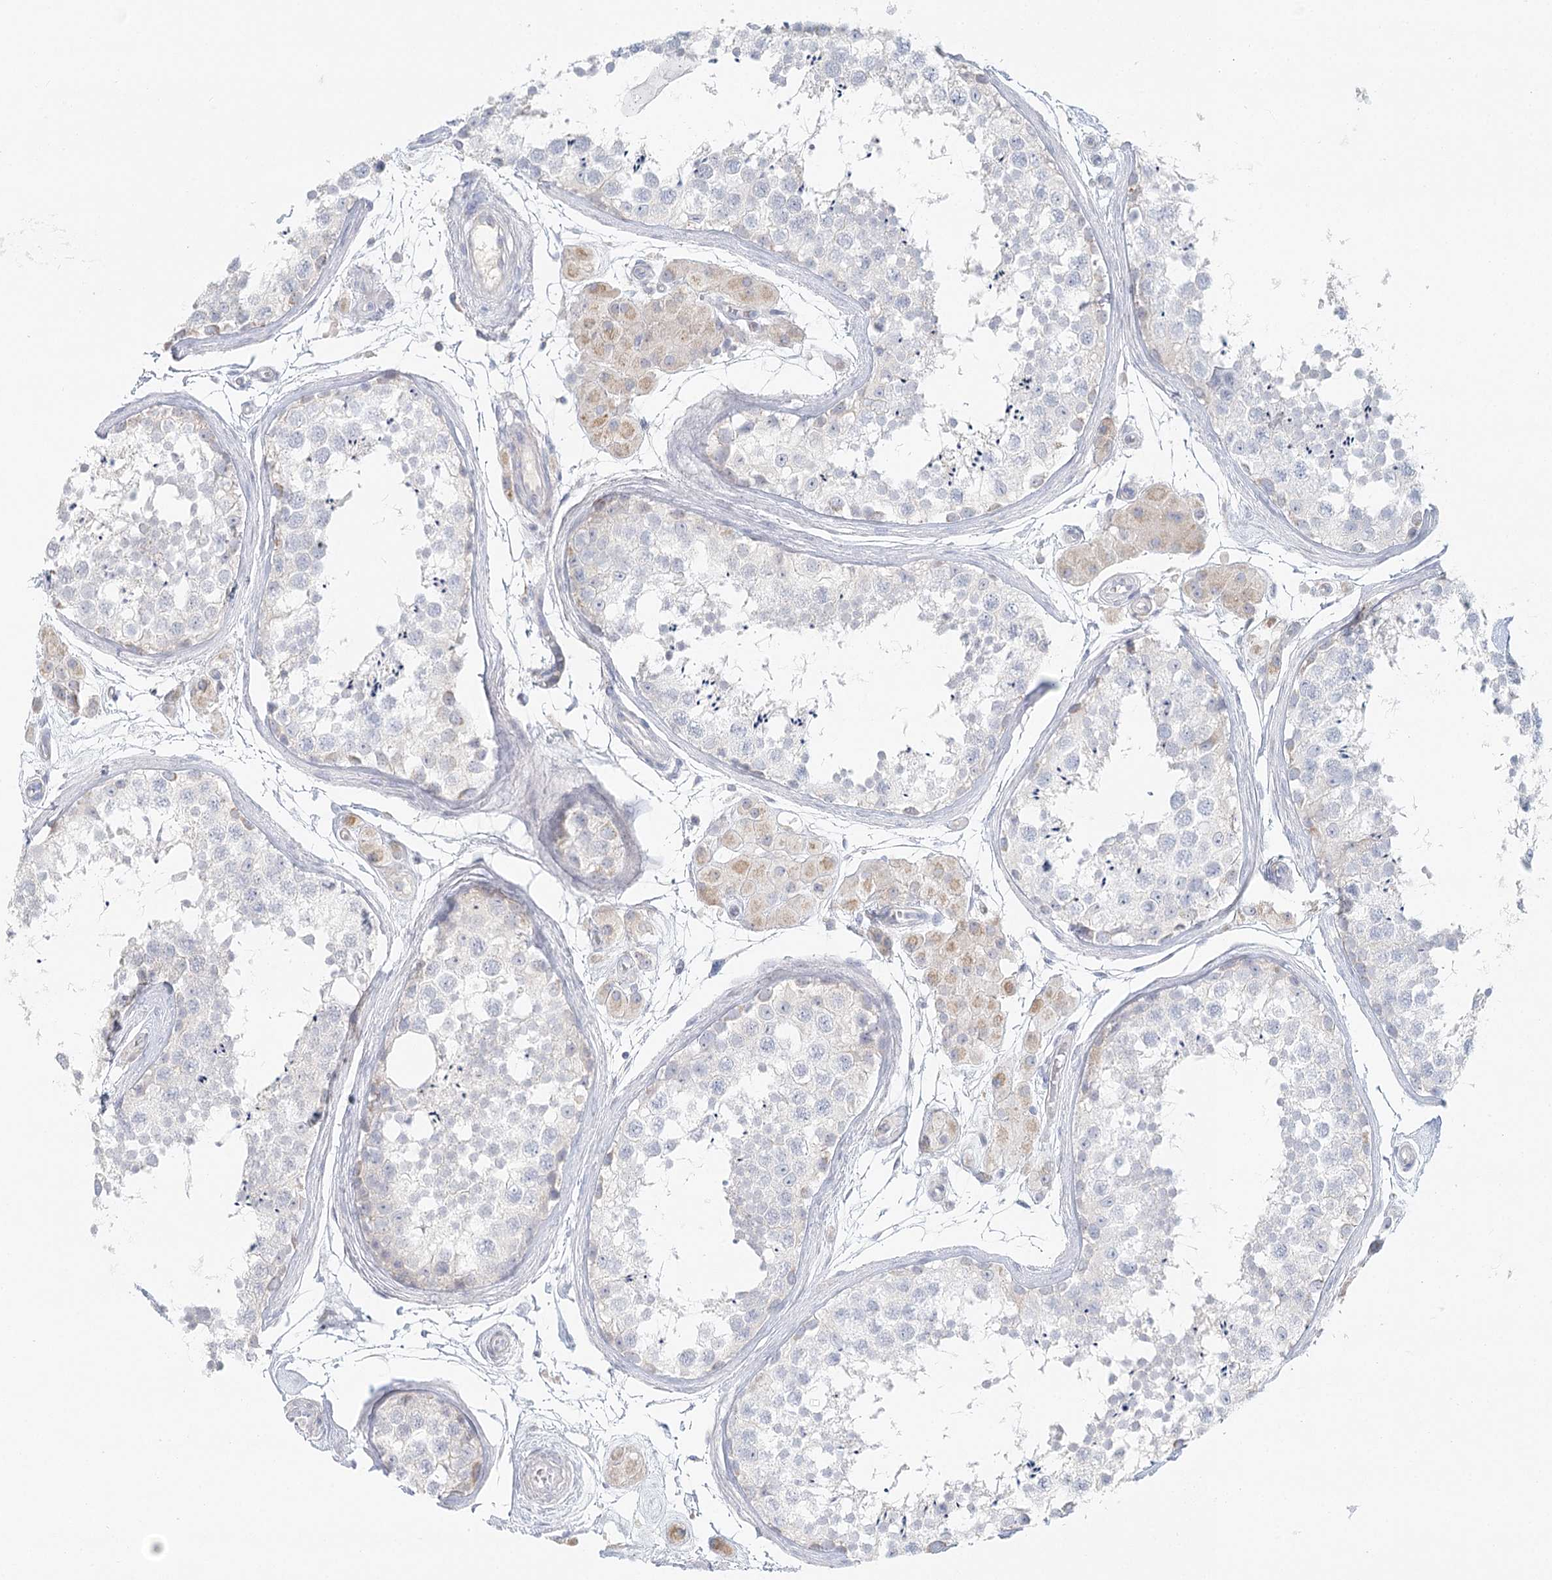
{"staining": {"intensity": "negative", "quantity": "none", "location": "none"}, "tissue": "testis", "cell_type": "Cells in seminiferous ducts", "image_type": "normal", "snomed": [{"axis": "morphology", "description": "Normal tissue, NOS"}, {"axis": "topography", "description": "Testis"}], "caption": "An immunohistochemistry image of benign testis is shown. There is no staining in cells in seminiferous ducts of testis. (DAB immunohistochemistry (IHC) with hematoxylin counter stain).", "gene": "DMGDH", "patient": {"sex": "male", "age": 56}}